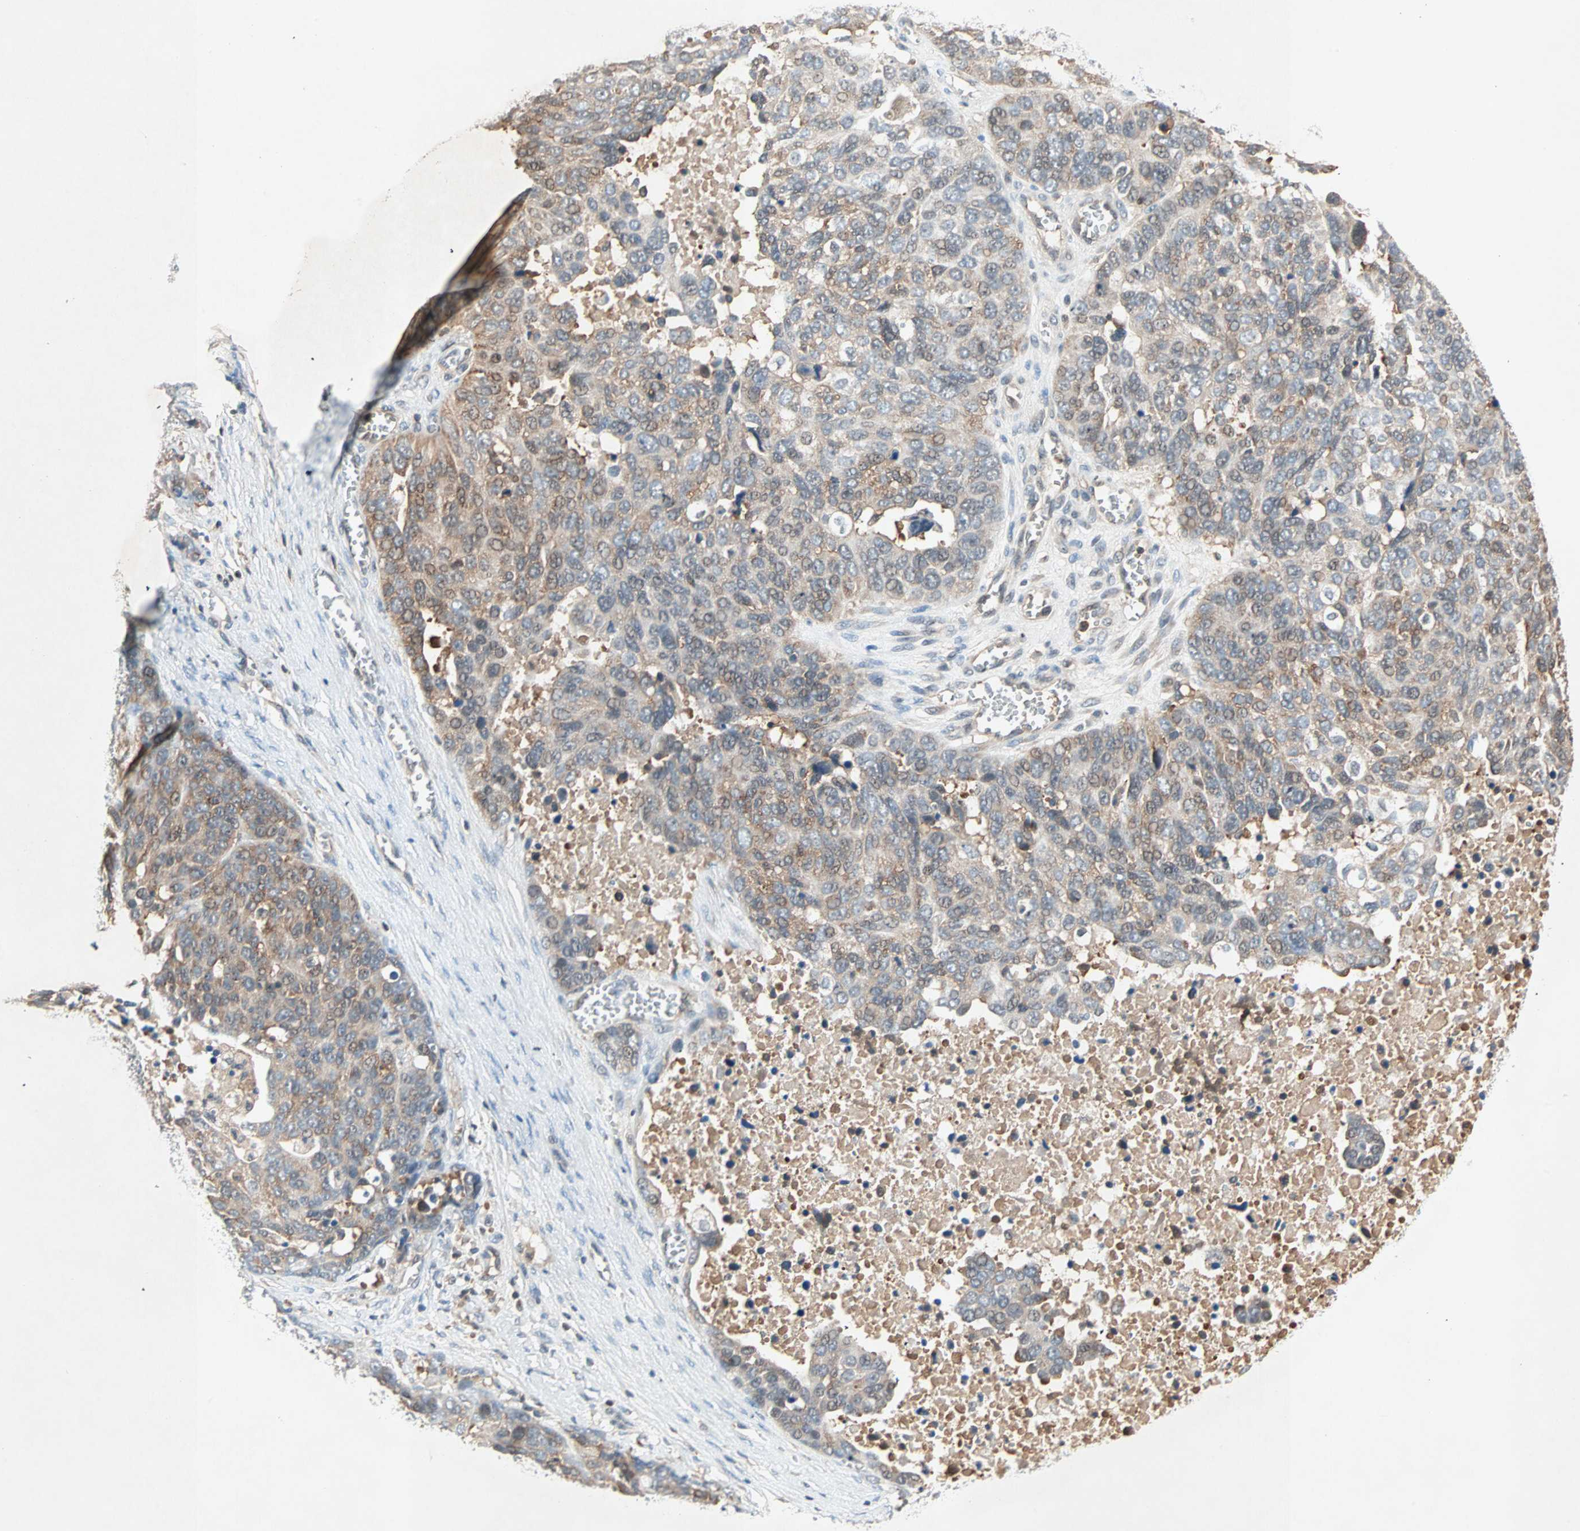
{"staining": {"intensity": "moderate", "quantity": ">75%", "location": "cytoplasmic/membranous"}, "tissue": "ovarian cancer", "cell_type": "Tumor cells", "image_type": "cancer", "snomed": [{"axis": "morphology", "description": "Cystadenocarcinoma, serous, NOS"}, {"axis": "topography", "description": "Ovary"}], "caption": "Protein expression analysis of human serous cystadenocarcinoma (ovarian) reveals moderate cytoplasmic/membranous positivity in about >75% of tumor cells. (DAB (3,3'-diaminobenzidine) IHC, brown staining for protein, blue staining for nuclei).", "gene": "TEC", "patient": {"sex": "female", "age": 44}}